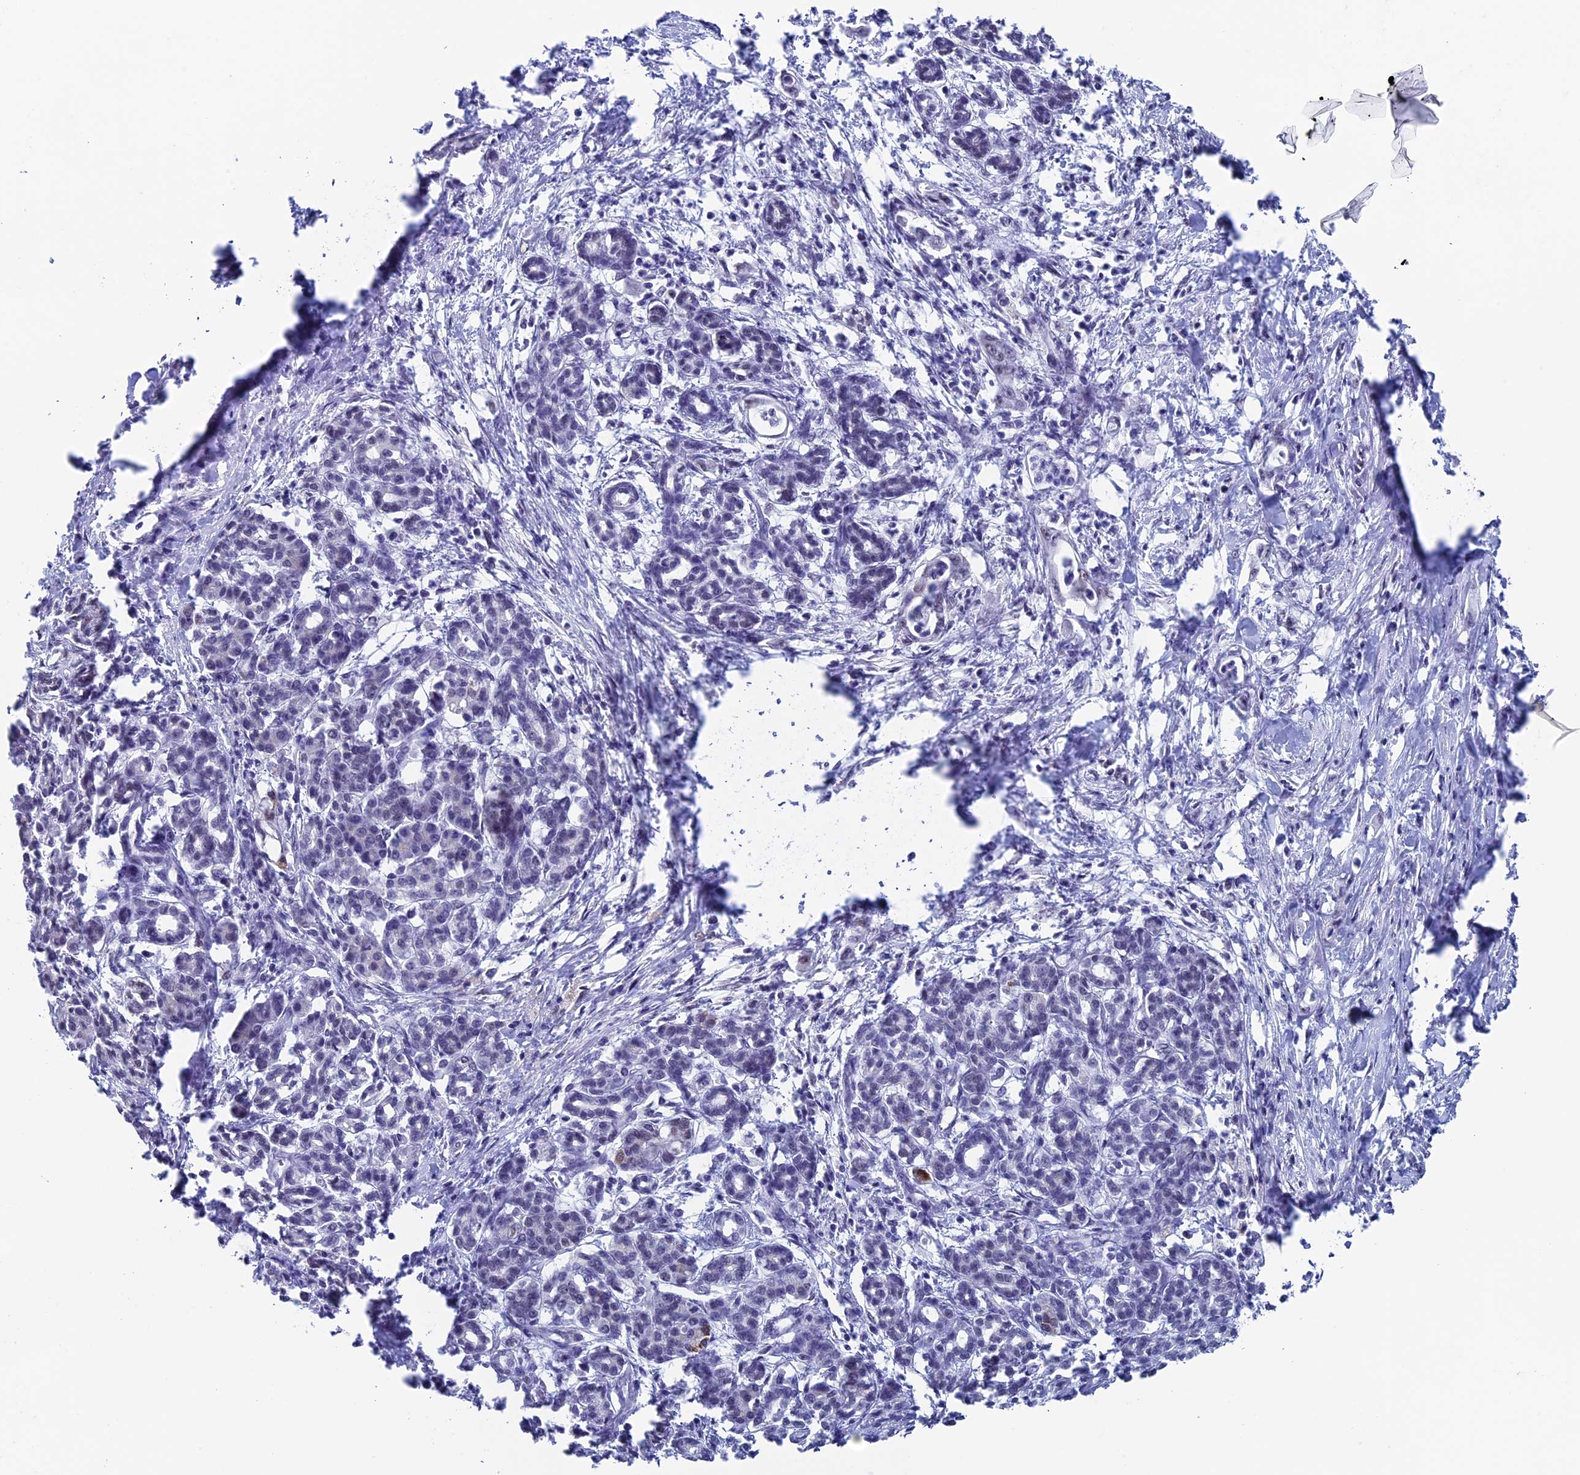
{"staining": {"intensity": "negative", "quantity": "none", "location": "none"}, "tissue": "pancreatic cancer", "cell_type": "Tumor cells", "image_type": "cancer", "snomed": [{"axis": "morphology", "description": "Adenocarcinoma, NOS"}, {"axis": "topography", "description": "Pancreas"}], "caption": "This is an immunohistochemistry image of pancreatic adenocarcinoma. There is no expression in tumor cells.", "gene": "CD2BP2", "patient": {"sex": "female", "age": 55}}